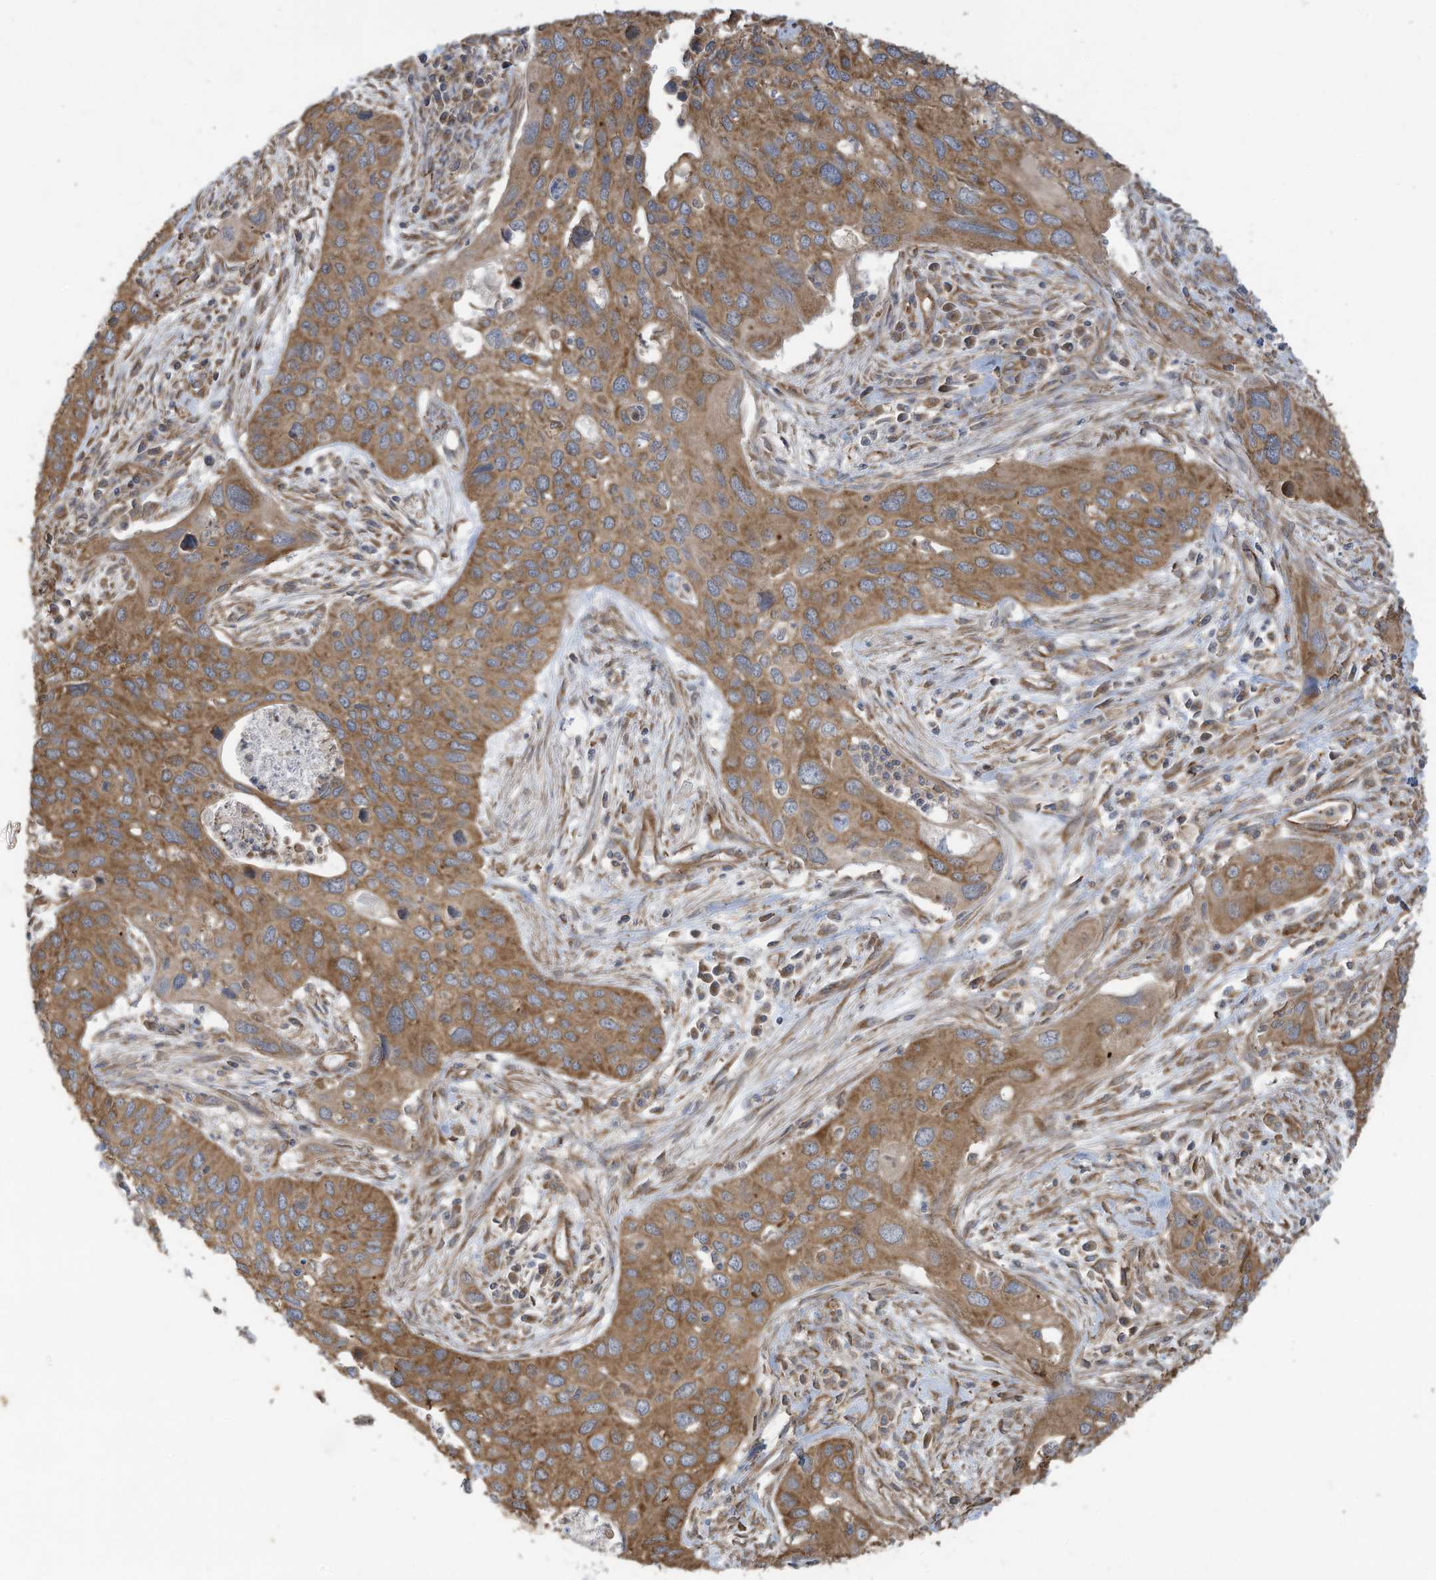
{"staining": {"intensity": "moderate", "quantity": ">75%", "location": "cytoplasmic/membranous"}, "tissue": "cervical cancer", "cell_type": "Tumor cells", "image_type": "cancer", "snomed": [{"axis": "morphology", "description": "Squamous cell carcinoma, NOS"}, {"axis": "topography", "description": "Cervix"}], "caption": "Immunohistochemical staining of squamous cell carcinoma (cervical) demonstrates moderate cytoplasmic/membranous protein positivity in about >75% of tumor cells.", "gene": "CGAS", "patient": {"sex": "female", "age": 55}}